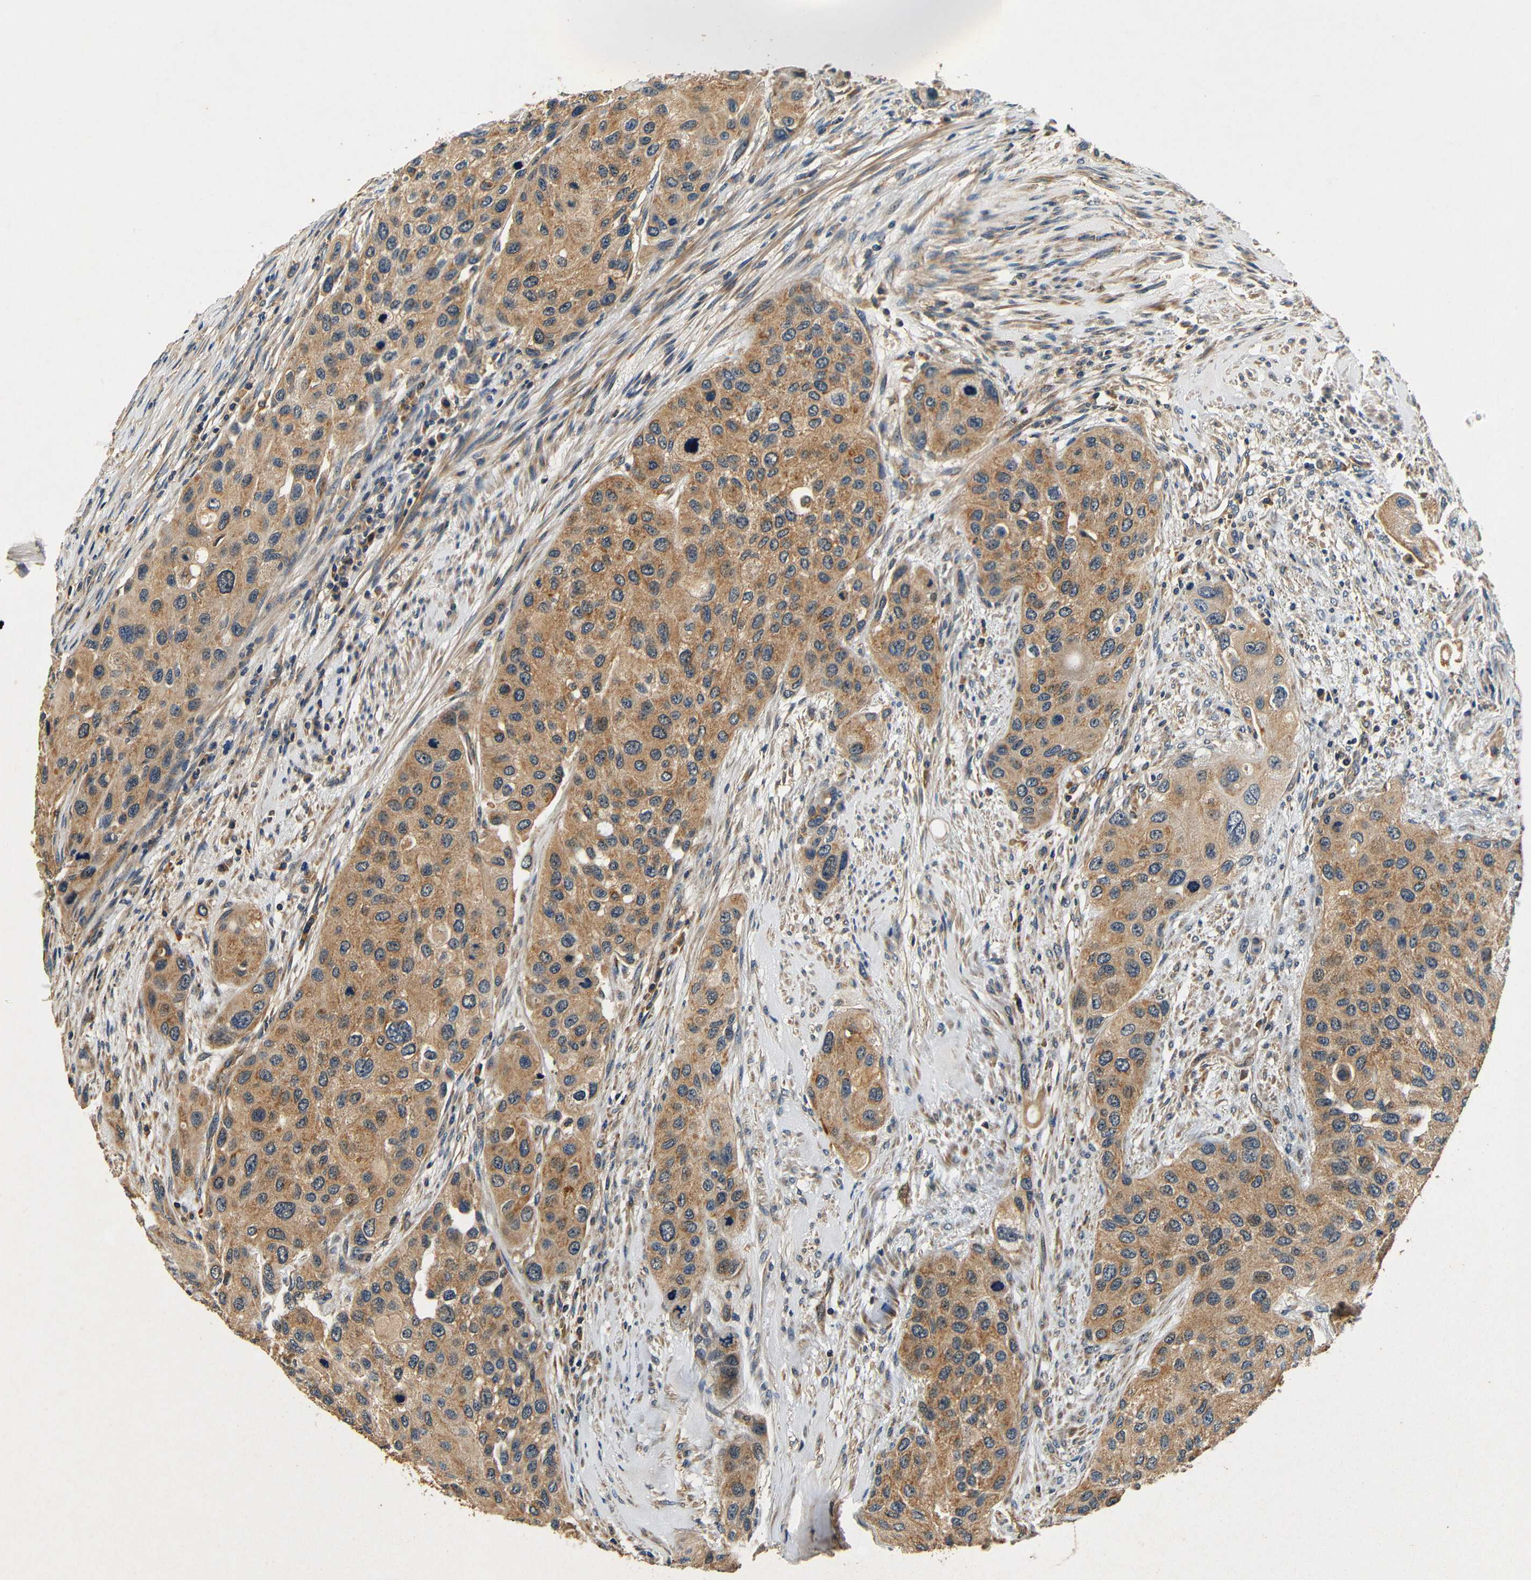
{"staining": {"intensity": "moderate", "quantity": ">75%", "location": "cytoplasmic/membranous"}, "tissue": "urothelial cancer", "cell_type": "Tumor cells", "image_type": "cancer", "snomed": [{"axis": "morphology", "description": "Urothelial carcinoma, High grade"}, {"axis": "topography", "description": "Urinary bladder"}], "caption": "This photomicrograph reveals urothelial cancer stained with immunohistochemistry to label a protein in brown. The cytoplasmic/membranous of tumor cells show moderate positivity for the protein. Nuclei are counter-stained blue.", "gene": "MTX1", "patient": {"sex": "female", "age": 56}}